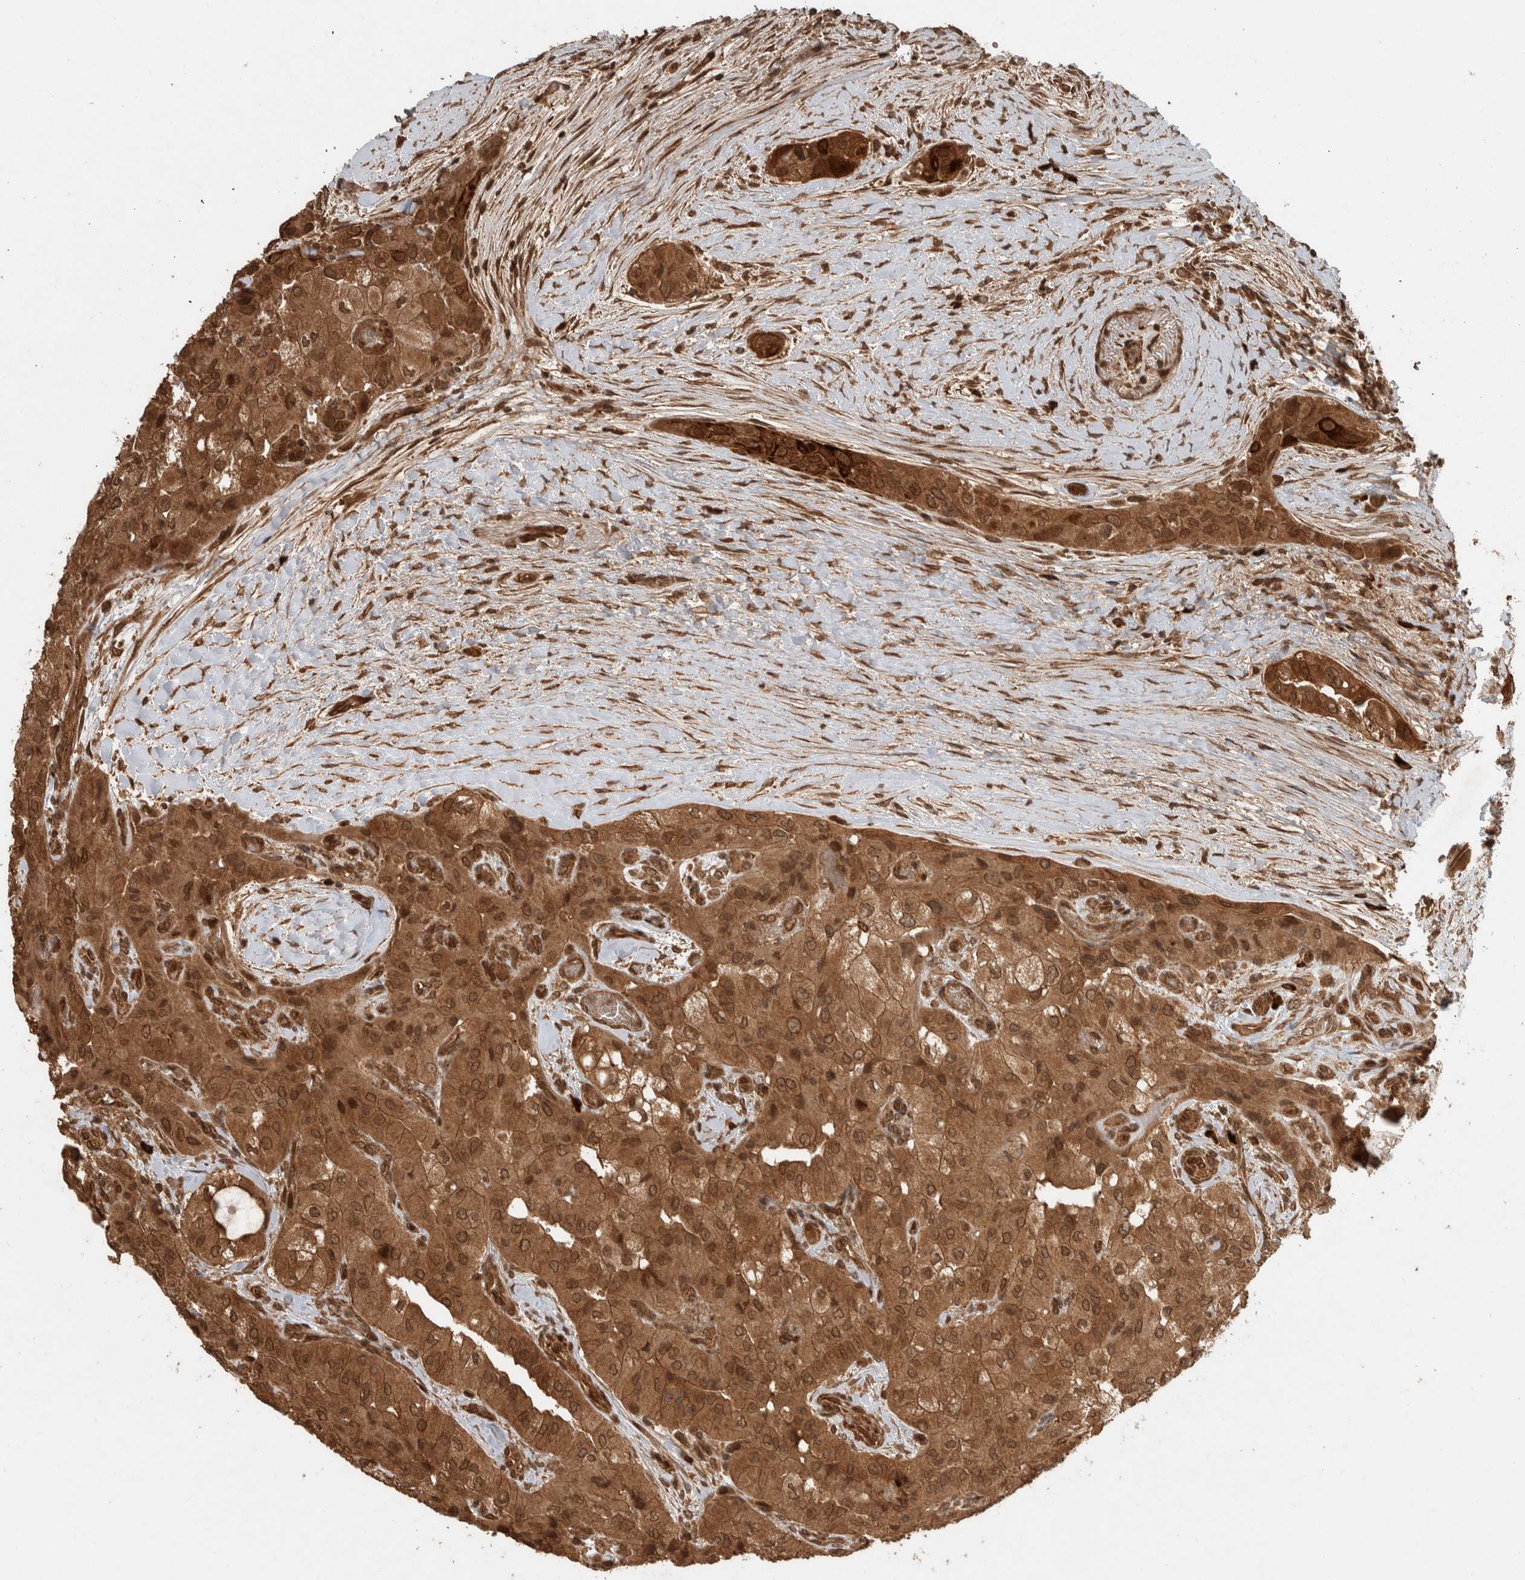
{"staining": {"intensity": "moderate", "quantity": ">75%", "location": "cytoplasmic/membranous,nuclear"}, "tissue": "thyroid cancer", "cell_type": "Tumor cells", "image_type": "cancer", "snomed": [{"axis": "morphology", "description": "Papillary adenocarcinoma, NOS"}, {"axis": "topography", "description": "Thyroid gland"}], "caption": "This is an image of immunohistochemistry staining of thyroid cancer (papillary adenocarcinoma), which shows moderate staining in the cytoplasmic/membranous and nuclear of tumor cells.", "gene": "CNTROB", "patient": {"sex": "female", "age": 59}}